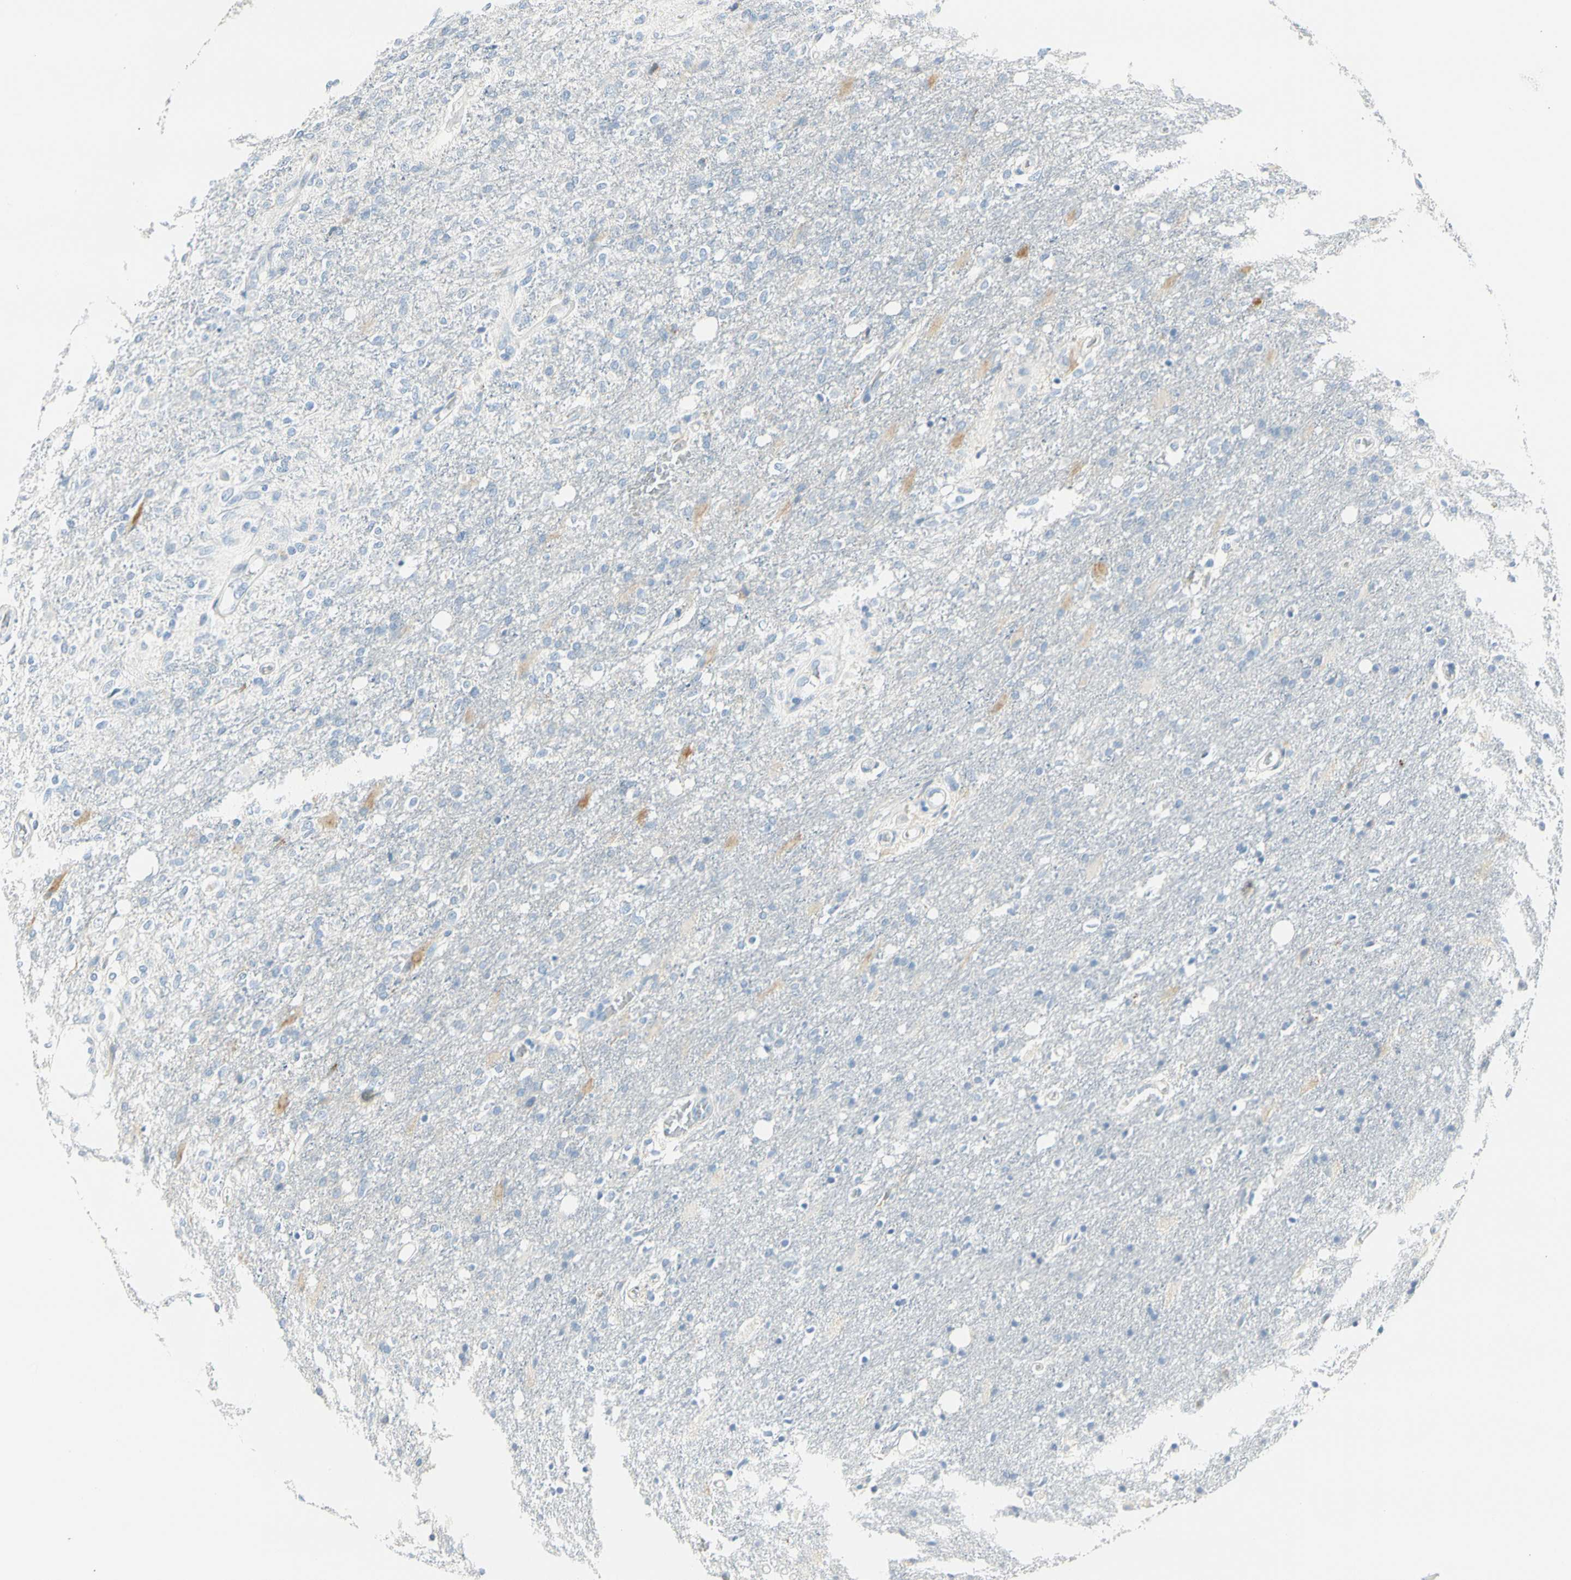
{"staining": {"intensity": "negative", "quantity": "none", "location": "none"}, "tissue": "glioma", "cell_type": "Tumor cells", "image_type": "cancer", "snomed": [{"axis": "morphology", "description": "Normal tissue, NOS"}, {"axis": "morphology", "description": "Glioma, malignant, High grade"}, {"axis": "topography", "description": "Cerebral cortex"}], "caption": "Malignant high-grade glioma was stained to show a protein in brown. There is no significant expression in tumor cells.", "gene": "TNFSF11", "patient": {"sex": "male", "age": 77}}